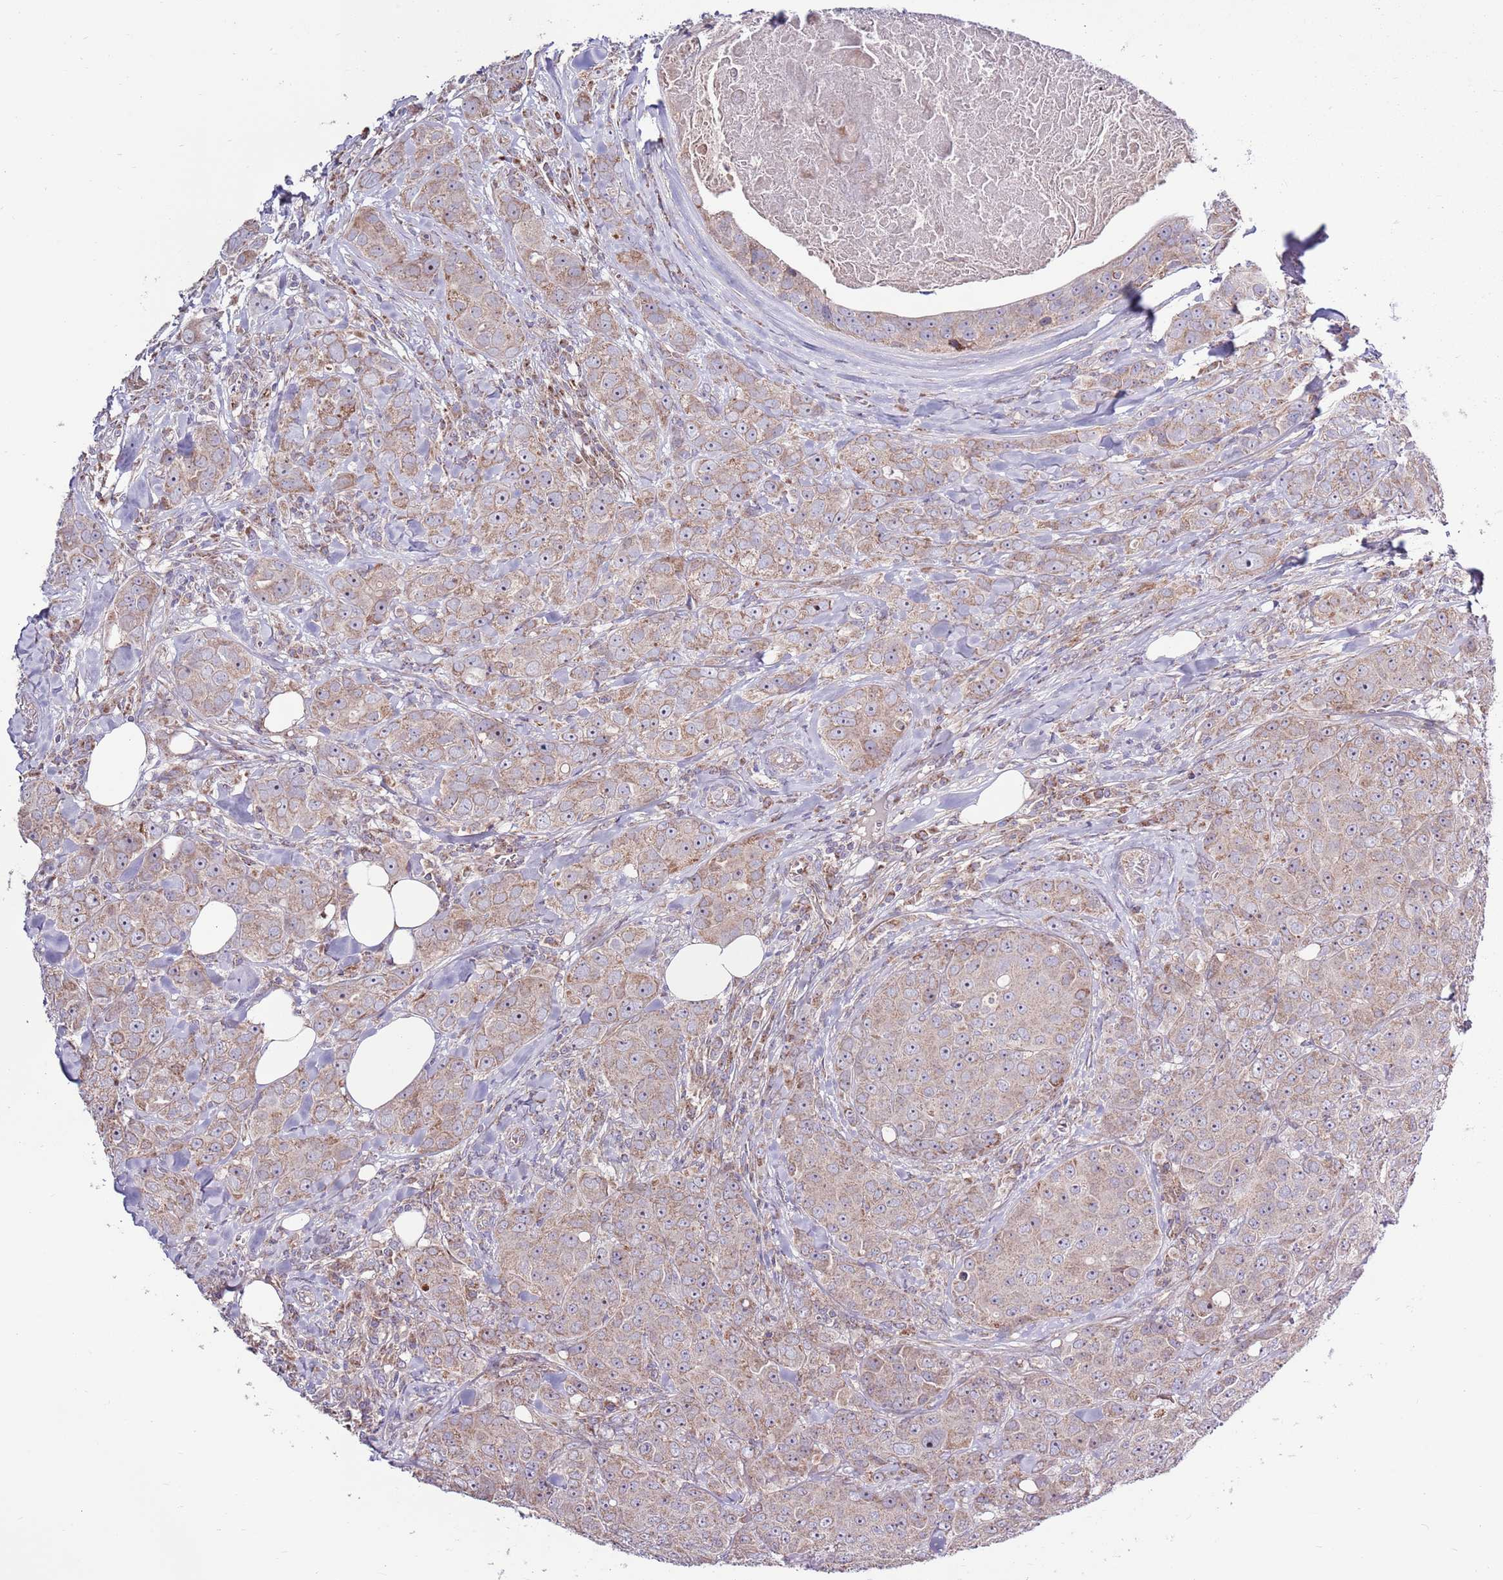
{"staining": {"intensity": "moderate", "quantity": "25%-75%", "location": "cytoplasmic/membranous"}, "tissue": "breast cancer", "cell_type": "Tumor cells", "image_type": "cancer", "snomed": [{"axis": "morphology", "description": "Duct carcinoma"}, {"axis": "topography", "description": "Breast"}], "caption": "Immunohistochemistry (IHC) micrograph of breast cancer stained for a protein (brown), which shows medium levels of moderate cytoplasmic/membranous staining in about 25%-75% of tumor cells.", "gene": "SMG1", "patient": {"sex": "female", "age": 43}}